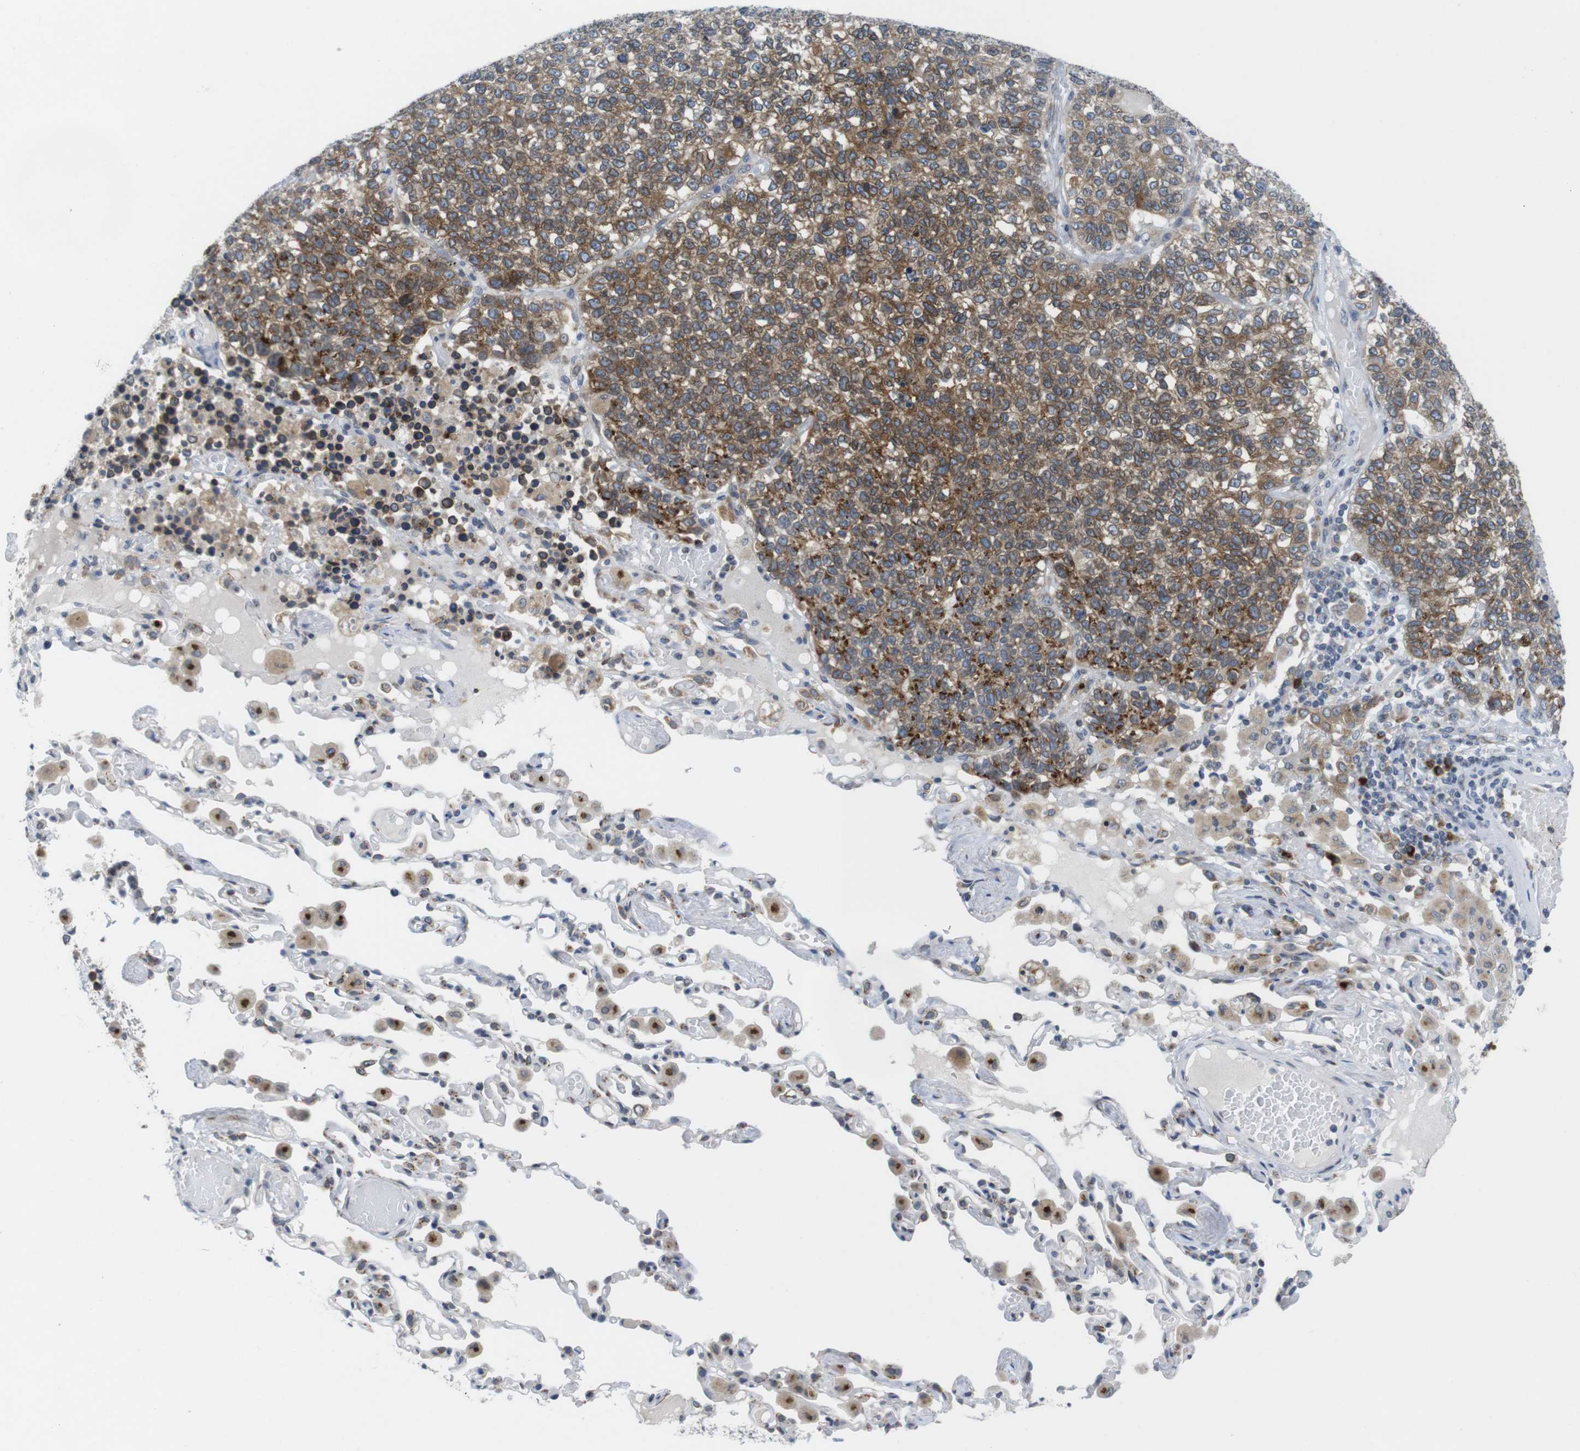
{"staining": {"intensity": "moderate", "quantity": ">75%", "location": "cytoplasmic/membranous"}, "tissue": "lung cancer", "cell_type": "Tumor cells", "image_type": "cancer", "snomed": [{"axis": "morphology", "description": "Adenocarcinoma, NOS"}, {"axis": "topography", "description": "Lung"}], "caption": "Immunohistochemical staining of lung adenocarcinoma shows medium levels of moderate cytoplasmic/membranous expression in approximately >75% of tumor cells.", "gene": "ERGIC3", "patient": {"sex": "male", "age": 49}}